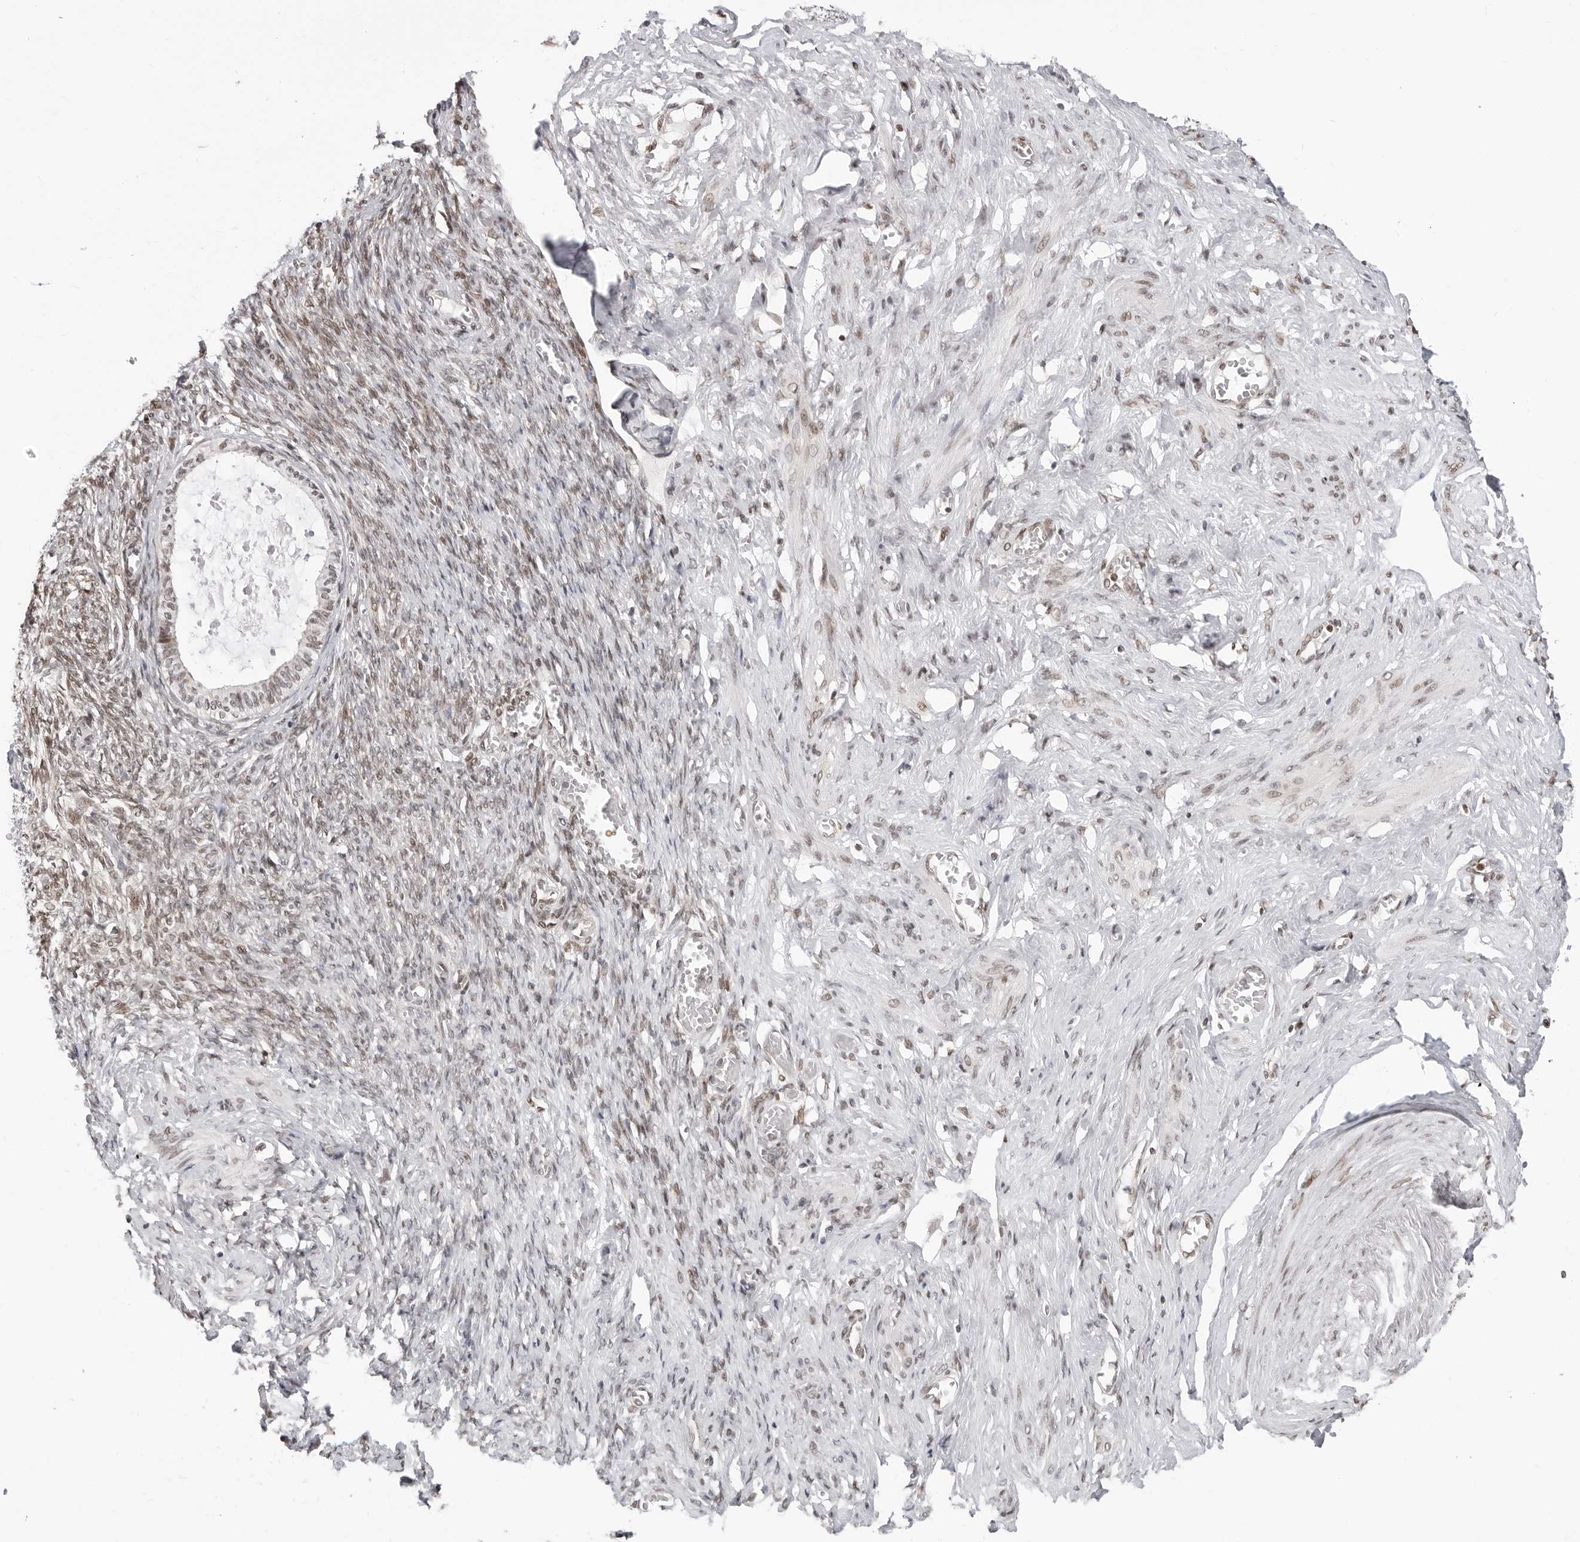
{"staining": {"intensity": "weak", "quantity": "<25%", "location": "nuclear"}, "tissue": "adipose tissue", "cell_type": "Adipocytes", "image_type": "normal", "snomed": [{"axis": "morphology", "description": "Normal tissue, NOS"}, {"axis": "topography", "description": "Vascular tissue"}, {"axis": "topography", "description": "Fallopian tube"}, {"axis": "topography", "description": "Ovary"}], "caption": "IHC micrograph of normal adipose tissue: human adipose tissue stained with DAB (3,3'-diaminobenzidine) reveals no significant protein expression in adipocytes. (Immunohistochemistry (ihc), brightfield microscopy, high magnification).", "gene": "C8orf33", "patient": {"sex": "female", "age": 67}}